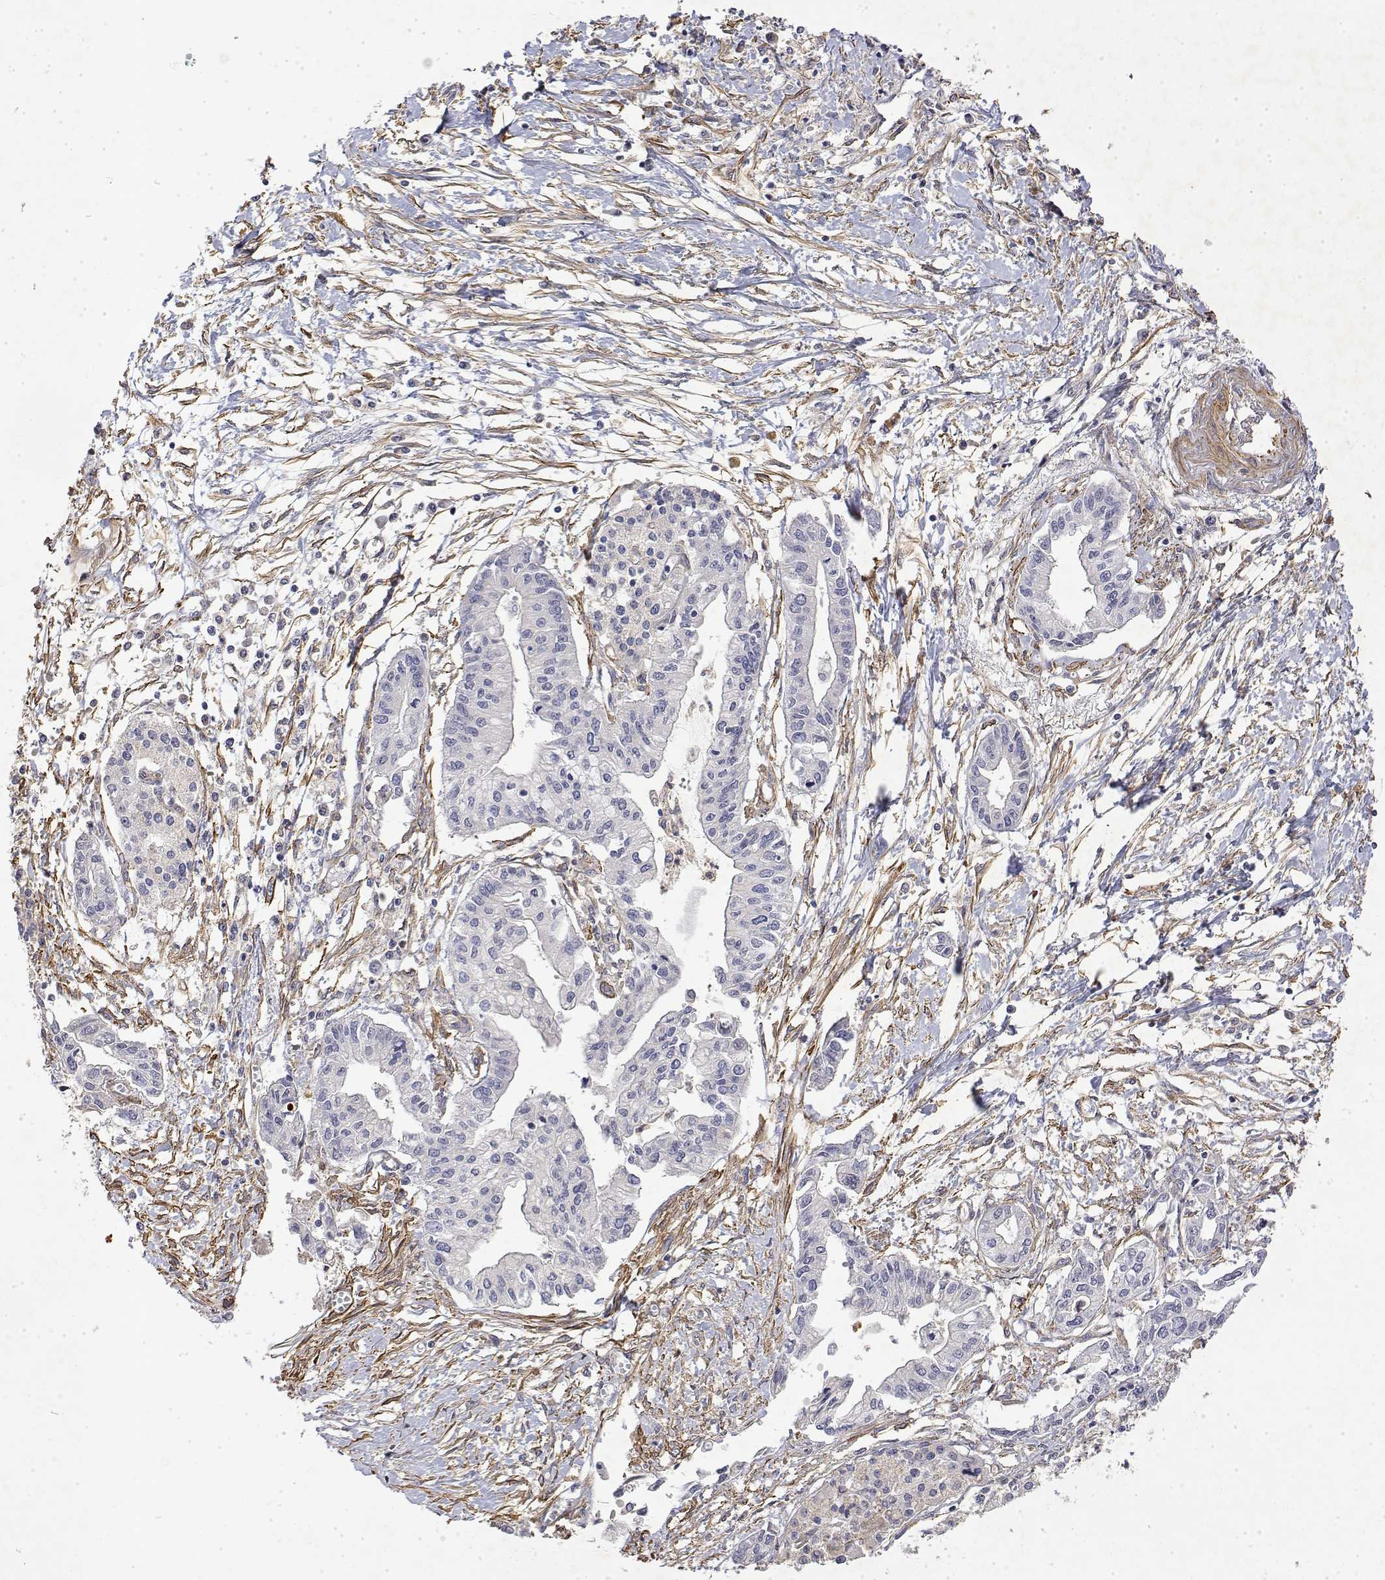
{"staining": {"intensity": "negative", "quantity": "none", "location": "none"}, "tissue": "pancreatic cancer", "cell_type": "Tumor cells", "image_type": "cancer", "snomed": [{"axis": "morphology", "description": "Adenocarcinoma, NOS"}, {"axis": "topography", "description": "Pancreas"}], "caption": "This is an IHC photomicrograph of pancreatic cancer. There is no expression in tumor cells.", "gene": "SOWAHD", "patient": {"sex": "male", "age": 60}}